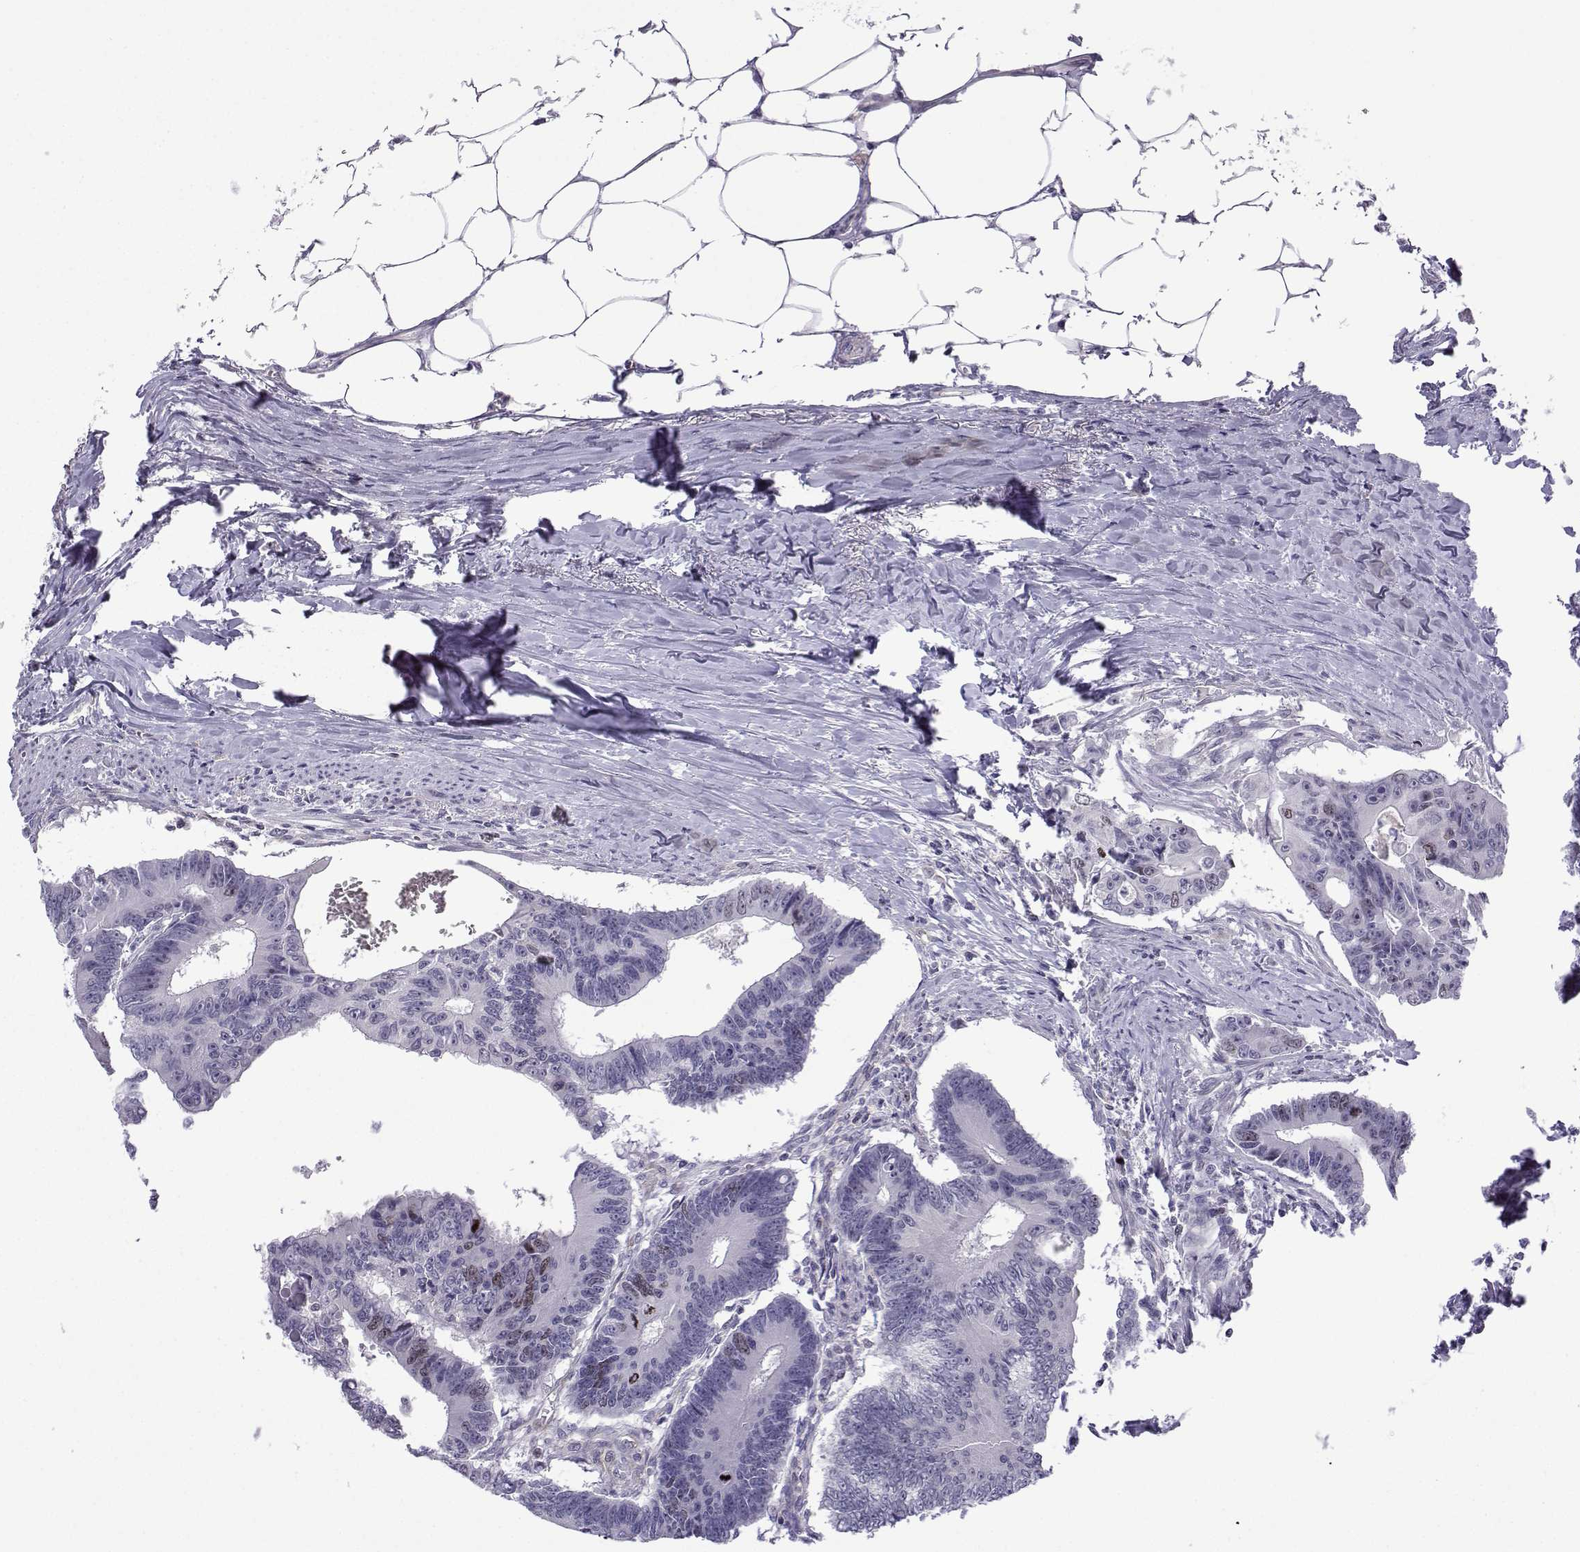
{"staining": {"intensity": "strong", "quantity": "<25%", "location": "nuclear"}, "tissue": "colorectal cancer", "cell_type": "Tumor cells", "image_type": "cancer", "snomed": [{"axis": "morphology", "description": "Adenocarcinoma, NOS"}, {"axis": "topography", "description": "Colon"}], "caption": "Colorectal cancer (adenocarcinoma) stained for a protein (brown) demonstrates strong nuclear positive staining in about <25% of tumor cells.", "gene": "INCENP", "patient": {"sex": "male", "age": 70}}